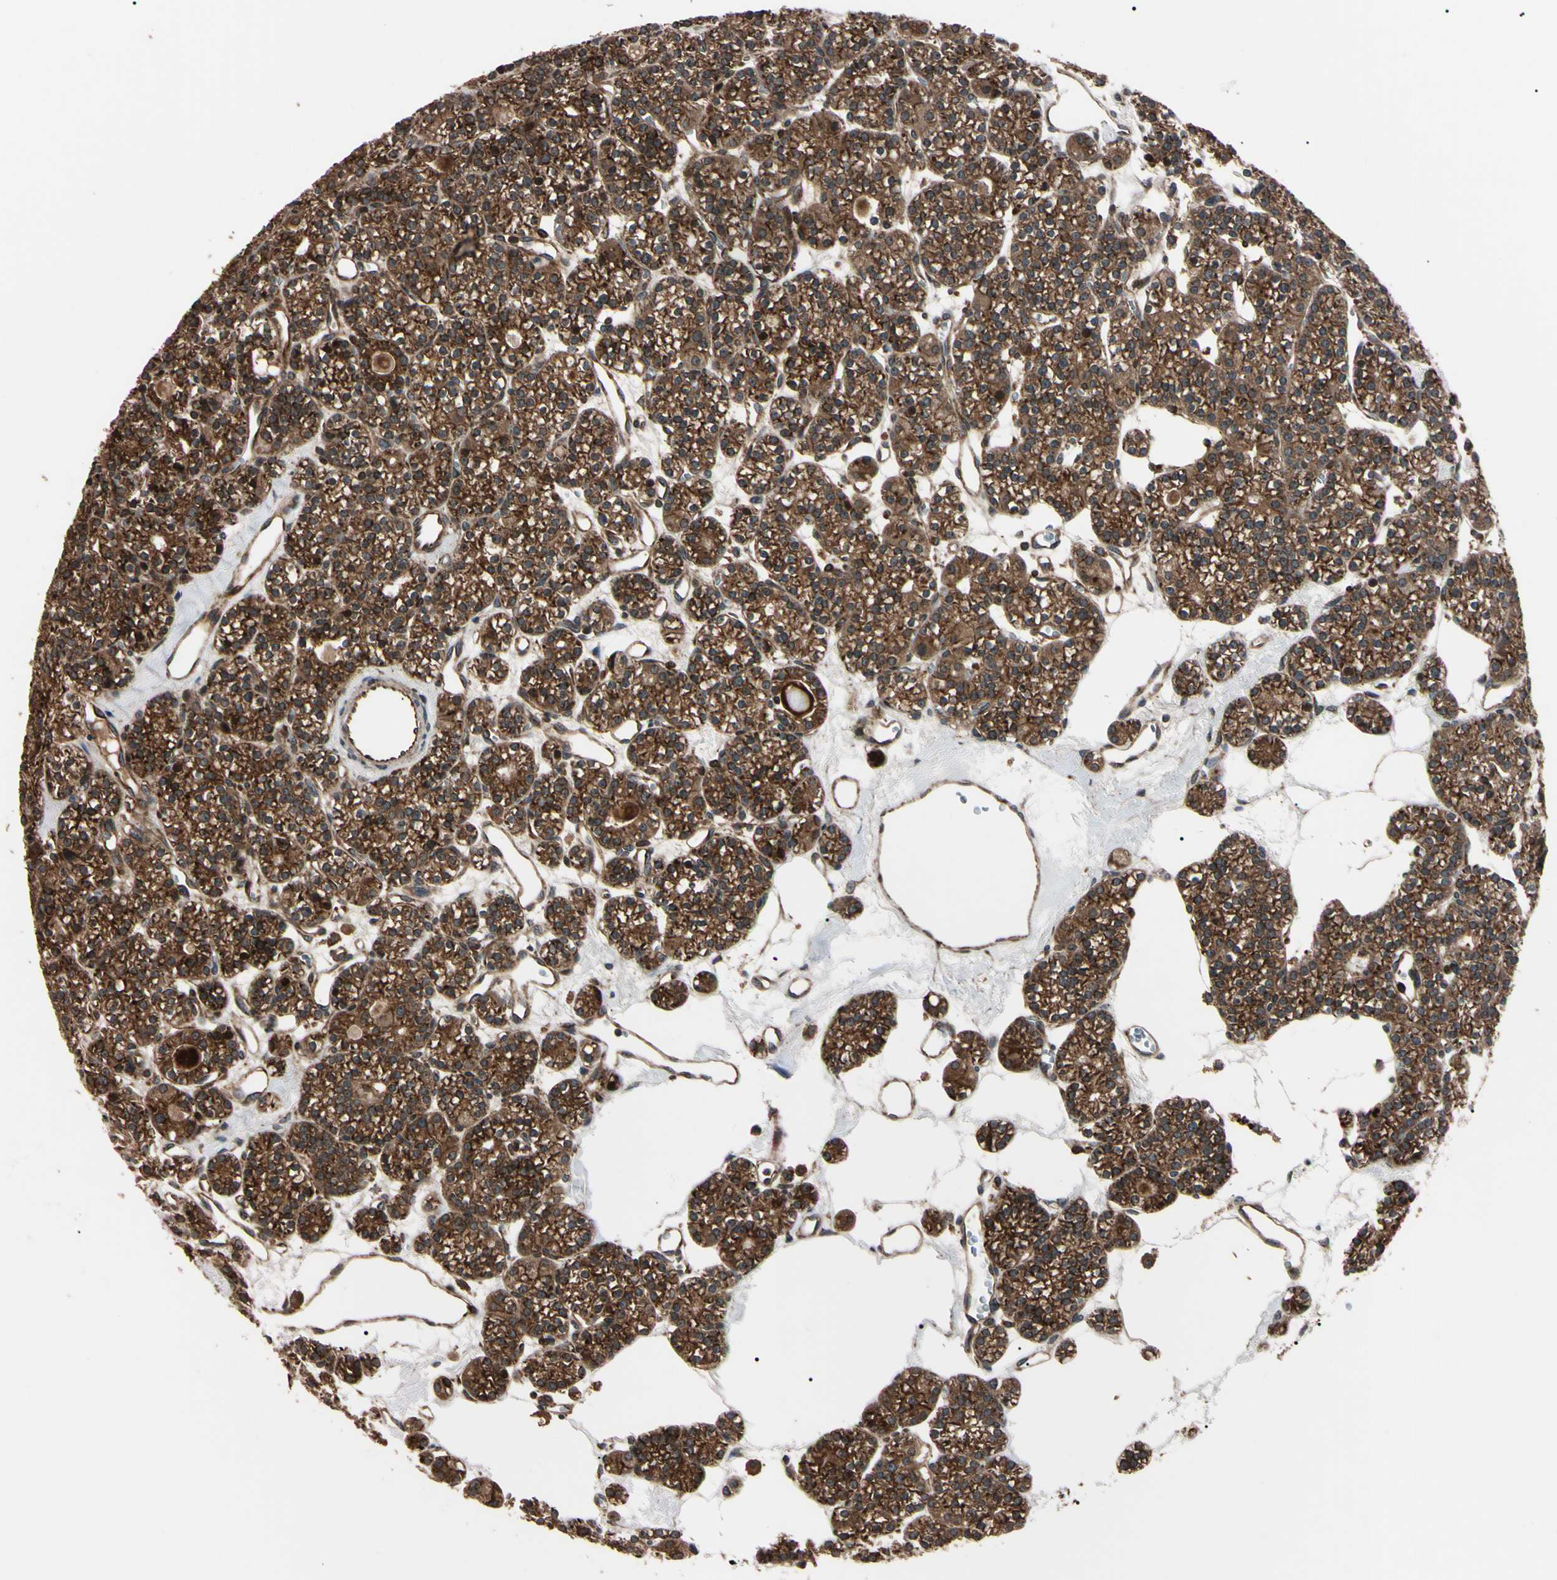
{"staining": {"intensity": "strong", "quantity": ">75%", "location": "cytoplasmic/membranous"}, "tissue": "parathyroid gland", "cell_type": "Glandular cells", "image_type": "normal", "snomed": [{"axis": "morphology", "description": "Normal tissue, NOS"}, {"axis": "topography", "description": "Parathyroid gland"}], "caption": "Immunohistochemical staining of normal human parathyroid gland displays strong cytoplasmic/membranous protein positivity in about >75% of glandular cells. The staining was performed using DAB (3,3'-diaminobenzidine), with brown indicating positive protein expression. Nuclei are stained blue with hematoxylin.", "gene": "GUCY1B1", "patient": {"sex": "female", "age": 64}}